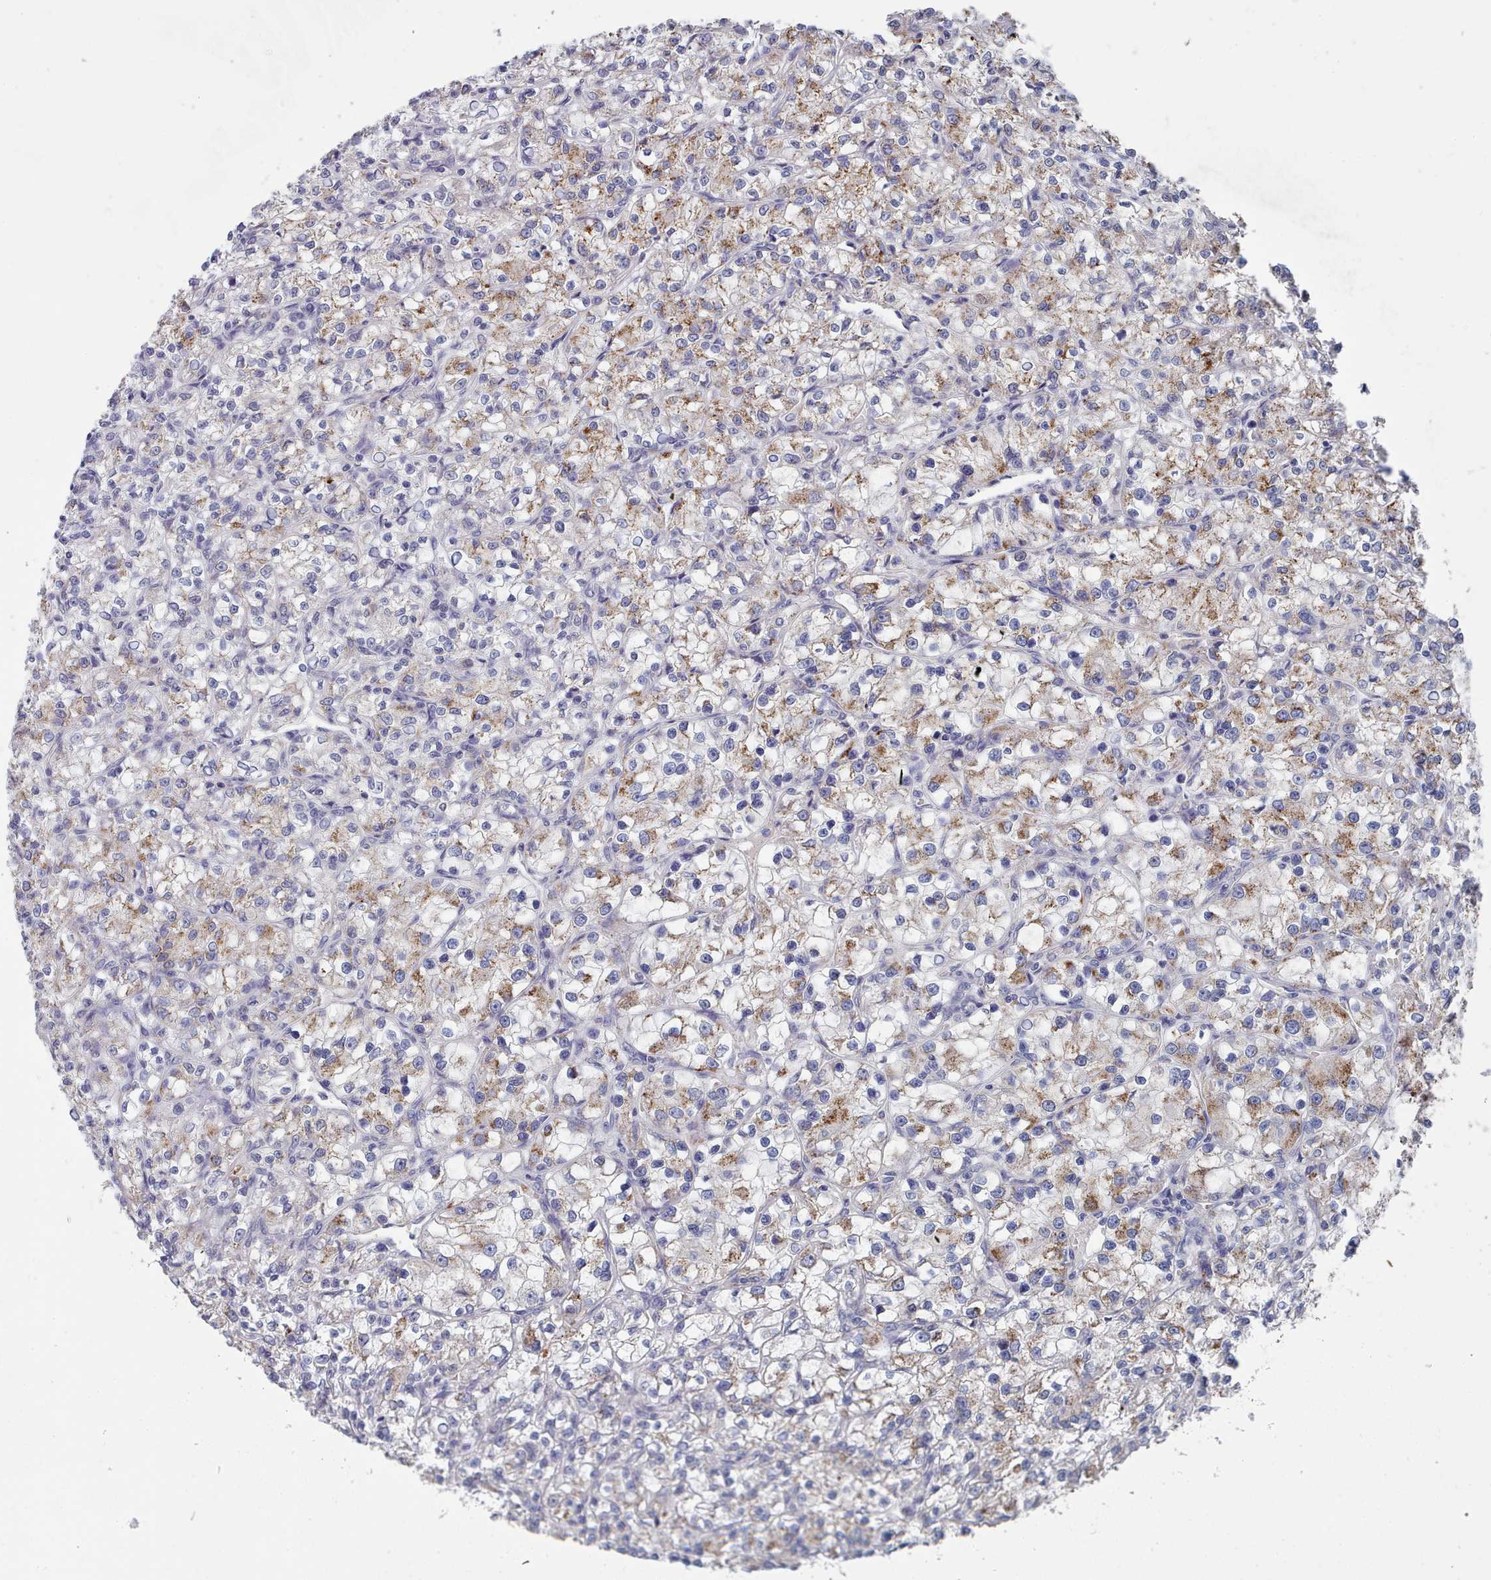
{"staining": {"intensity": "moderate", "quantity": "25%-75%", "location": "cytoplasmic/membranous"}, "tissue": "renal cancer", "cell_type": "Tumor cells", "image_type": "cancer", "snomed": [{"axis": "morphology", "description": "Adenocarcinoma, NOS"}, {"axis": "topography", "description": "Kidney"}], "caption": "Protein staining of adenocarcinoma (renal) tissue shows moderate cytoplasmic/membranous expression in about 25%-75% of tumor cells.", "gene": "ACAD11", "patient": {"sex": "female", "age": 59}}